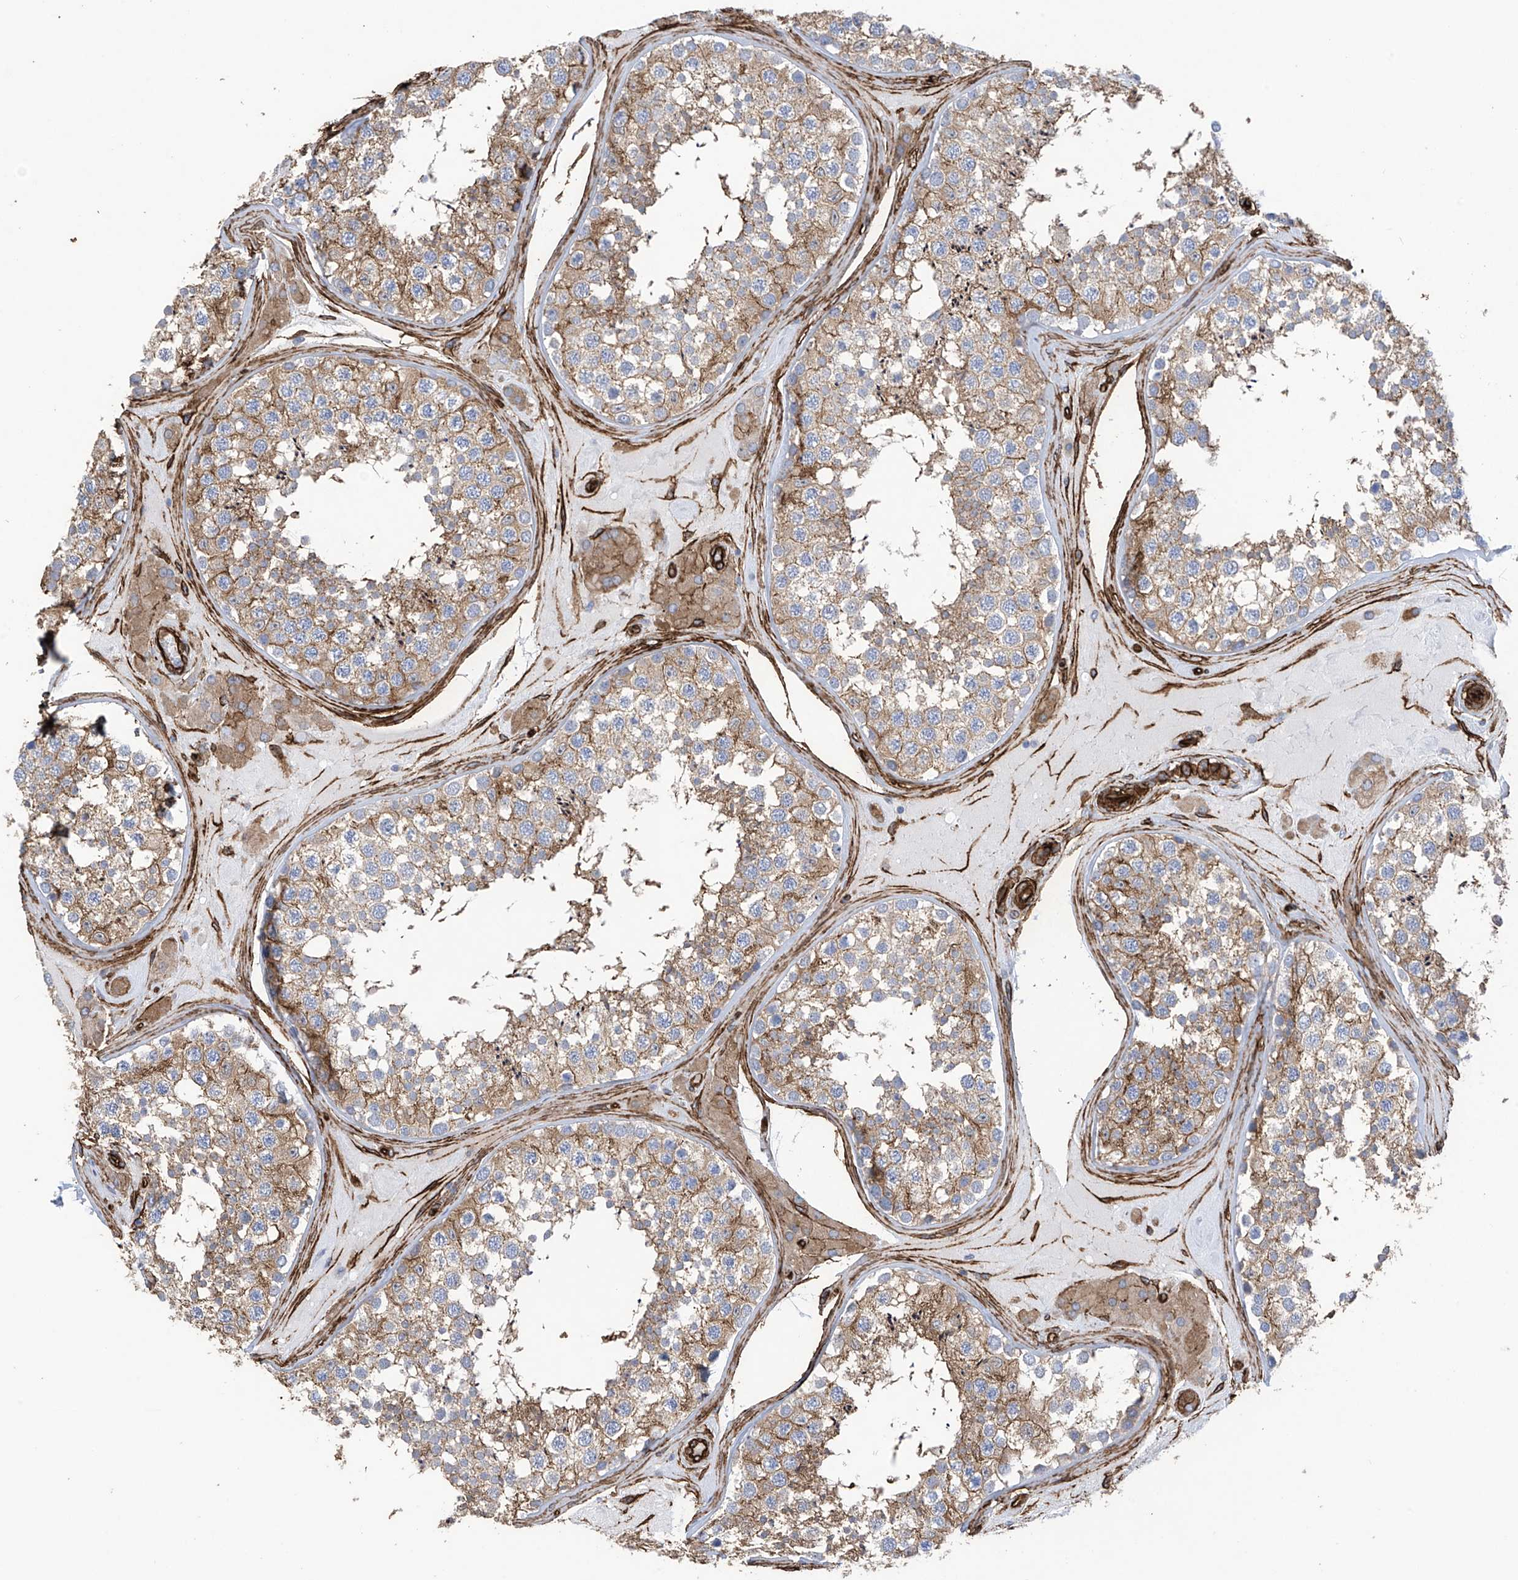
{"staining": {"intensity": "moderate", "quantity": ">75%", "location": "cytoplasmic/membranous"}, "tissue": "testis", "cell_type": "Cells in seminiferous ducts", "image_type": "normal", "snomed": [{"axis": "morphology", "description": "Normal tissue, NOS"}, {"axis": "topography", "description": "Testis"}], "caption": "Moderate cytoplasmic/membranous positivity for a protein is appreciated in about >75% of cells in seminiferous ducts of unremarkable testis using IHC.", "gene": "UBTD1", "patient": {"sex": "male", "age": 46}}